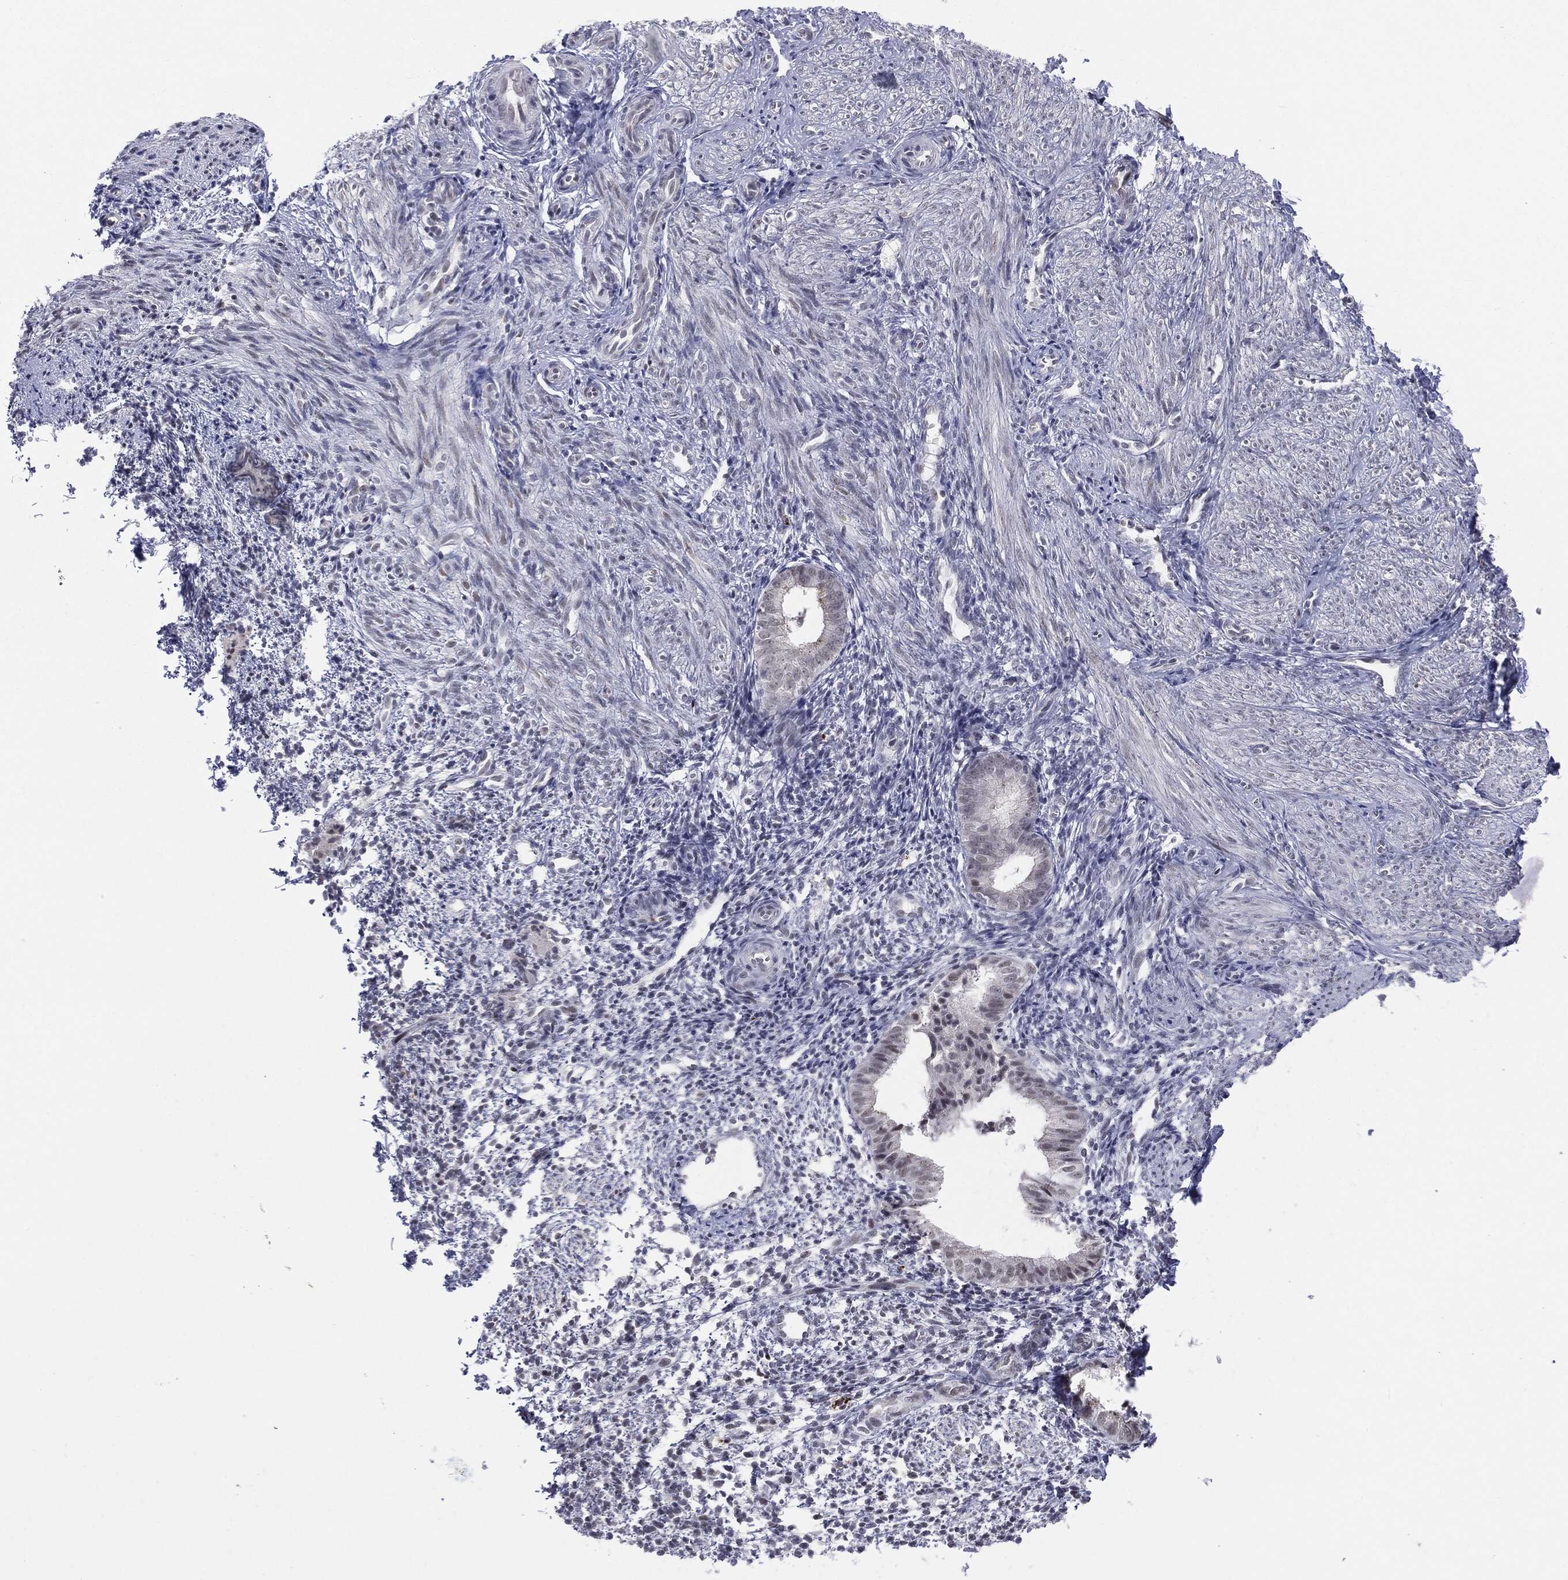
{"staining": {"intensity": "negative", "quantity": "none", "location": "none"}, "tissue": "endometrium", "cell_type": "Cells in endometrial stroma", "image_type": "normal", "snomed": [{"axis": "morphology", "description": "Normal tissue, NOS"}, {"axis": "topography", "description": "Endometrium"}], "caption": "IHC of benign human endometrium demonstrates no positivity in cells in endometrial stroma.", "gene": "SLC5A5", "patient": {"sex": "female", "age": 47}}